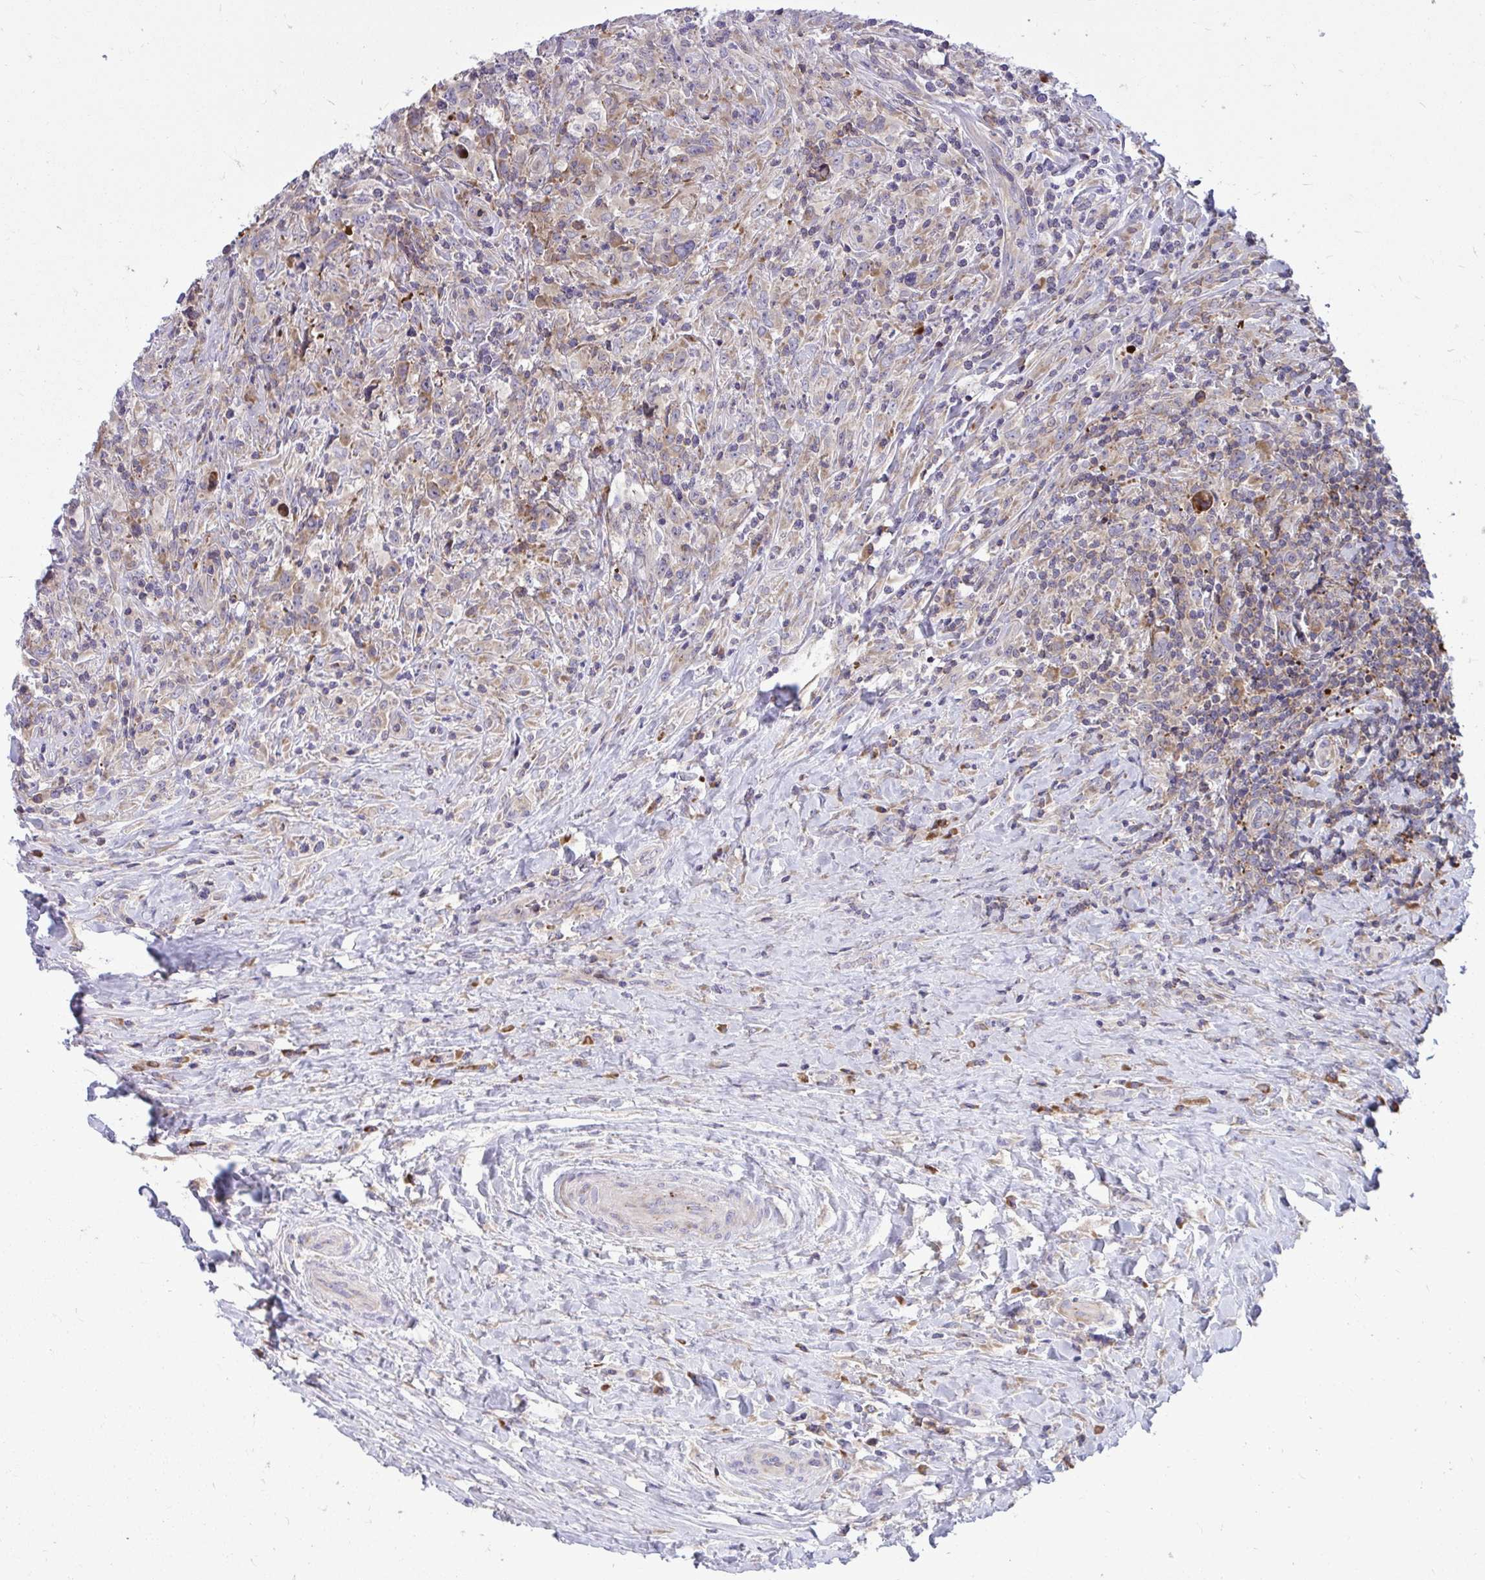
{"staining": {"intensity": "moderate", "quantity": ">75%", "location": "cytoplasmic/membranous"}, "tissue": "lymphoma", "cell_type": "Tumor cells", "image_type": "cancer", "snomed": [{"axis": "morphology", "description": "Hodgkin's disease, NOS"}, {"axis": "topography", "description": "Lymph node"}], "caption": "Immunohistochemistry (IHC) of lymphoma reveals medium levels of moderate cytoplasmic/membranous expression in approximately >75% of tumor cells.", "gene": "GFPT2", "patient": {"sex": "female", "age": 18}}